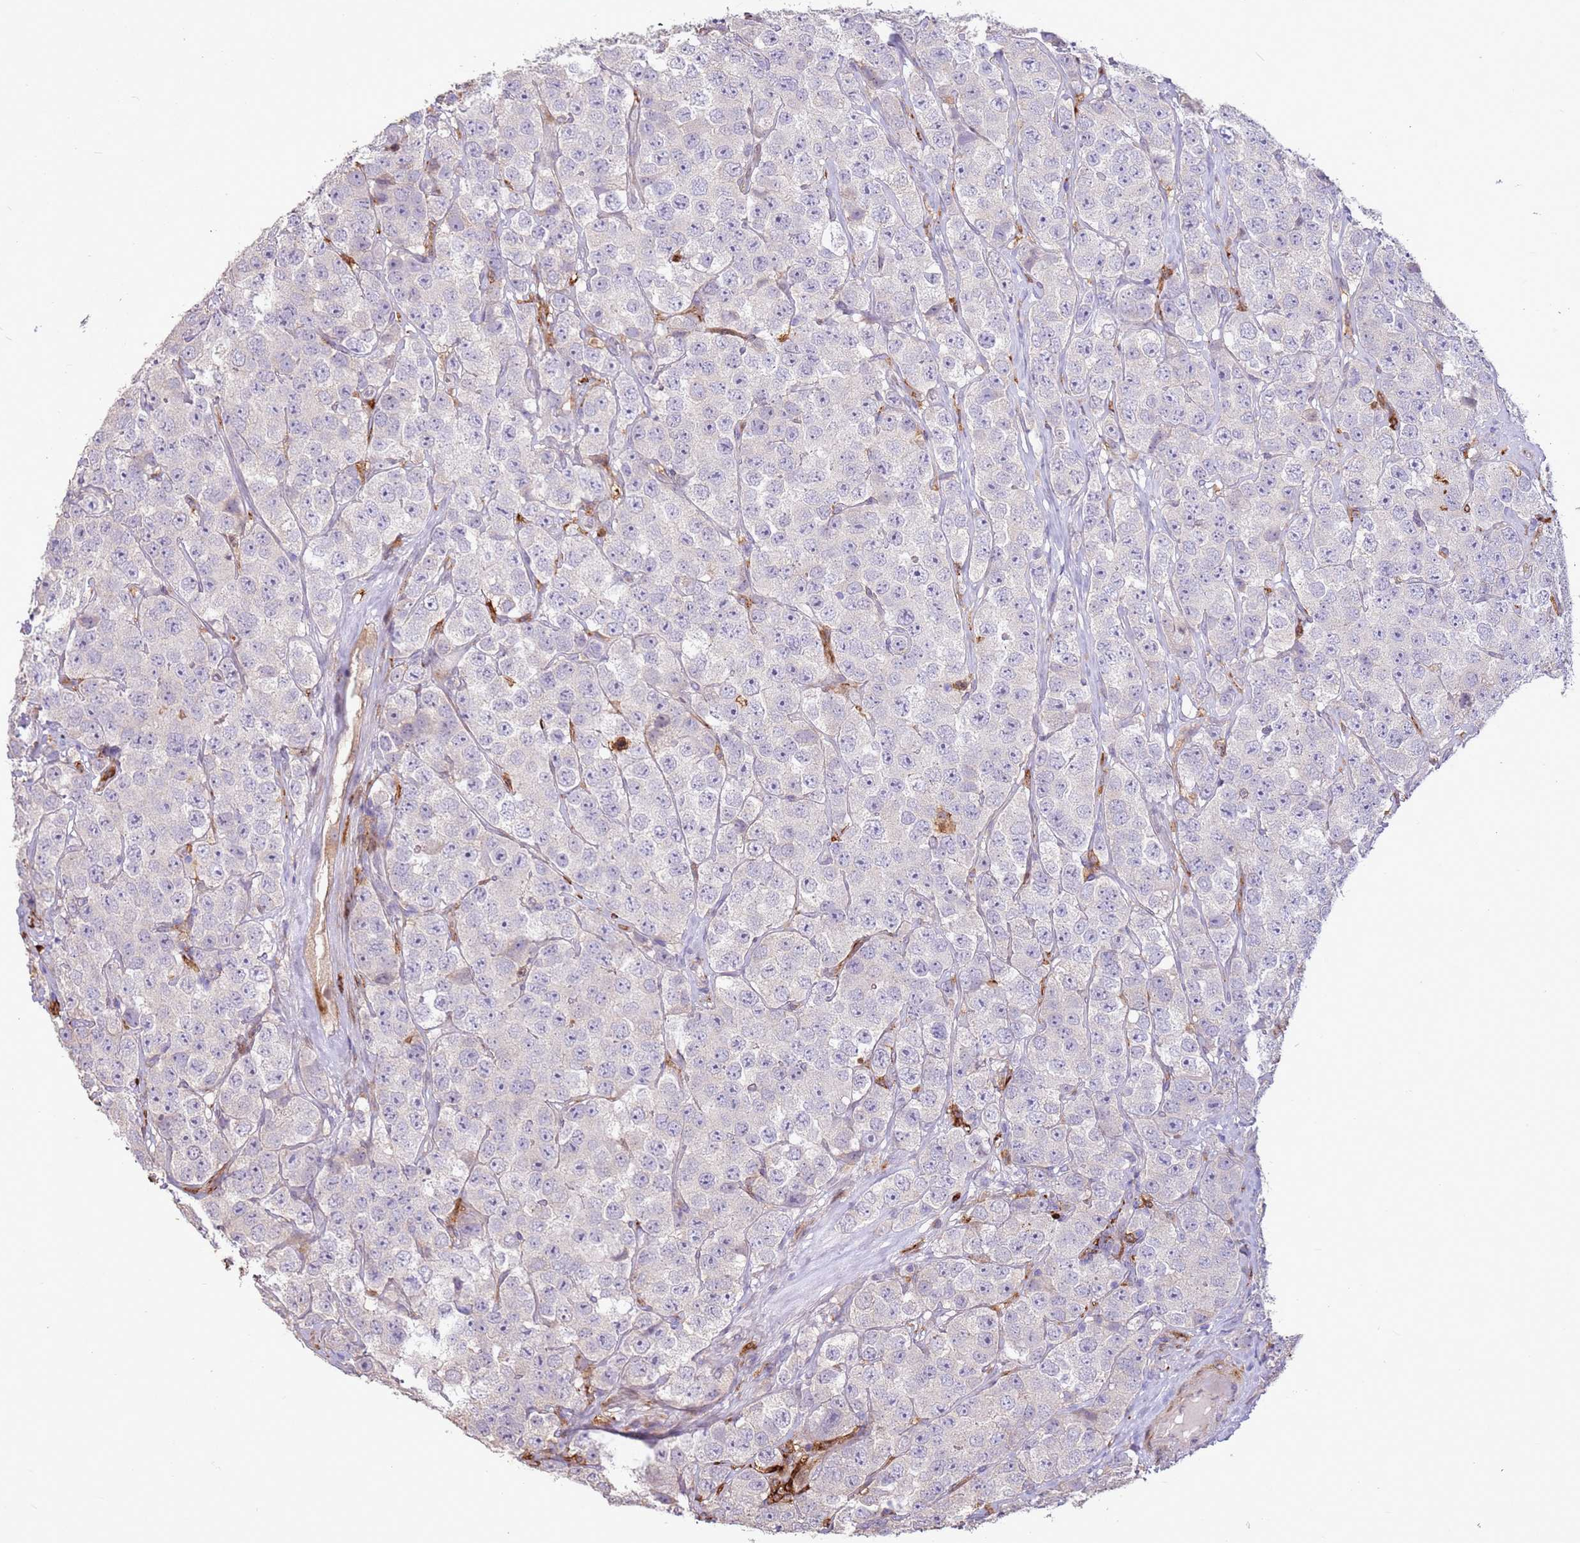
{"staining": {"intensity": "negative", "quantity": "none", "location": "none"}, "tissue": "testis cancer", "cell_type": "Tumor cells", "image_type": "cancer", "snomed": [{"axis": "morphology", "description": "Seminoma, NOS"}, {"axis": "topography", "description": "Testis"}], "caption": "Testis cancer was stained to show a protein in brown. There is no significant staining in tumor cells.", "gene": "LGI4", "patient": {"sex": "male", "age": 28}}